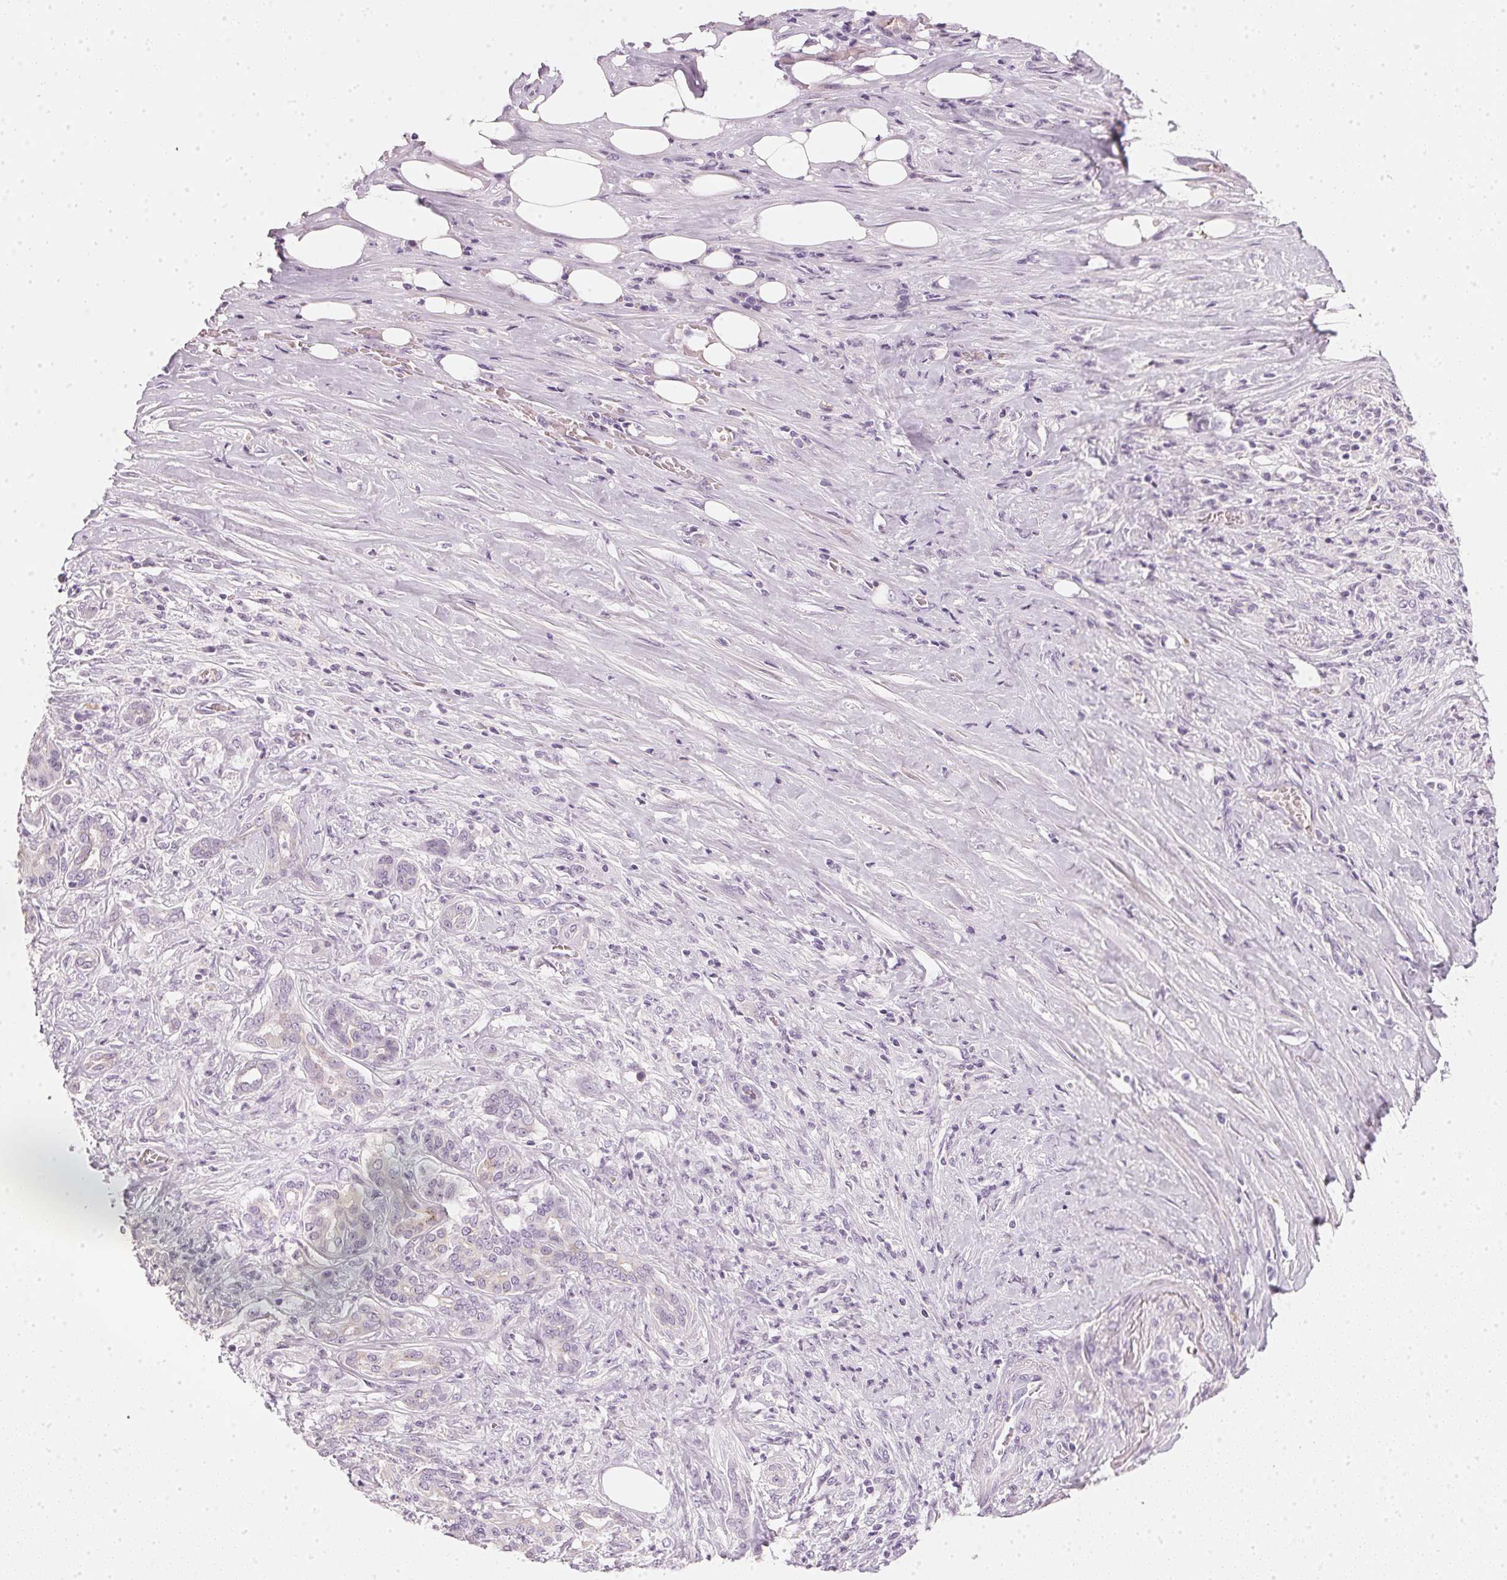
{"staining": {"intensity": "negative", "quantity": "none", "location": "none"}, "tissue": "pancreatic cancer", "cell_type": "Tumor cells", "image_type": "cancer", "snomed": [{"axis": "morphology", "description": "Normal tissue, NOS"}, {"axis": "morphology", "description": "Inflammation, NOS"}, {"axis": "morphology", "description": "Adenocarcinoma, NOS"}, {"axis": "topography", "description": "Pancreas"}], "caption": "This is a histopathology image of immunohistochemistry staining of adenocarcinoma (pancreatic), which shows no staining in tumor cells.", "gene": "CHST4", "patient": {"sex": "male", "age": 57}}